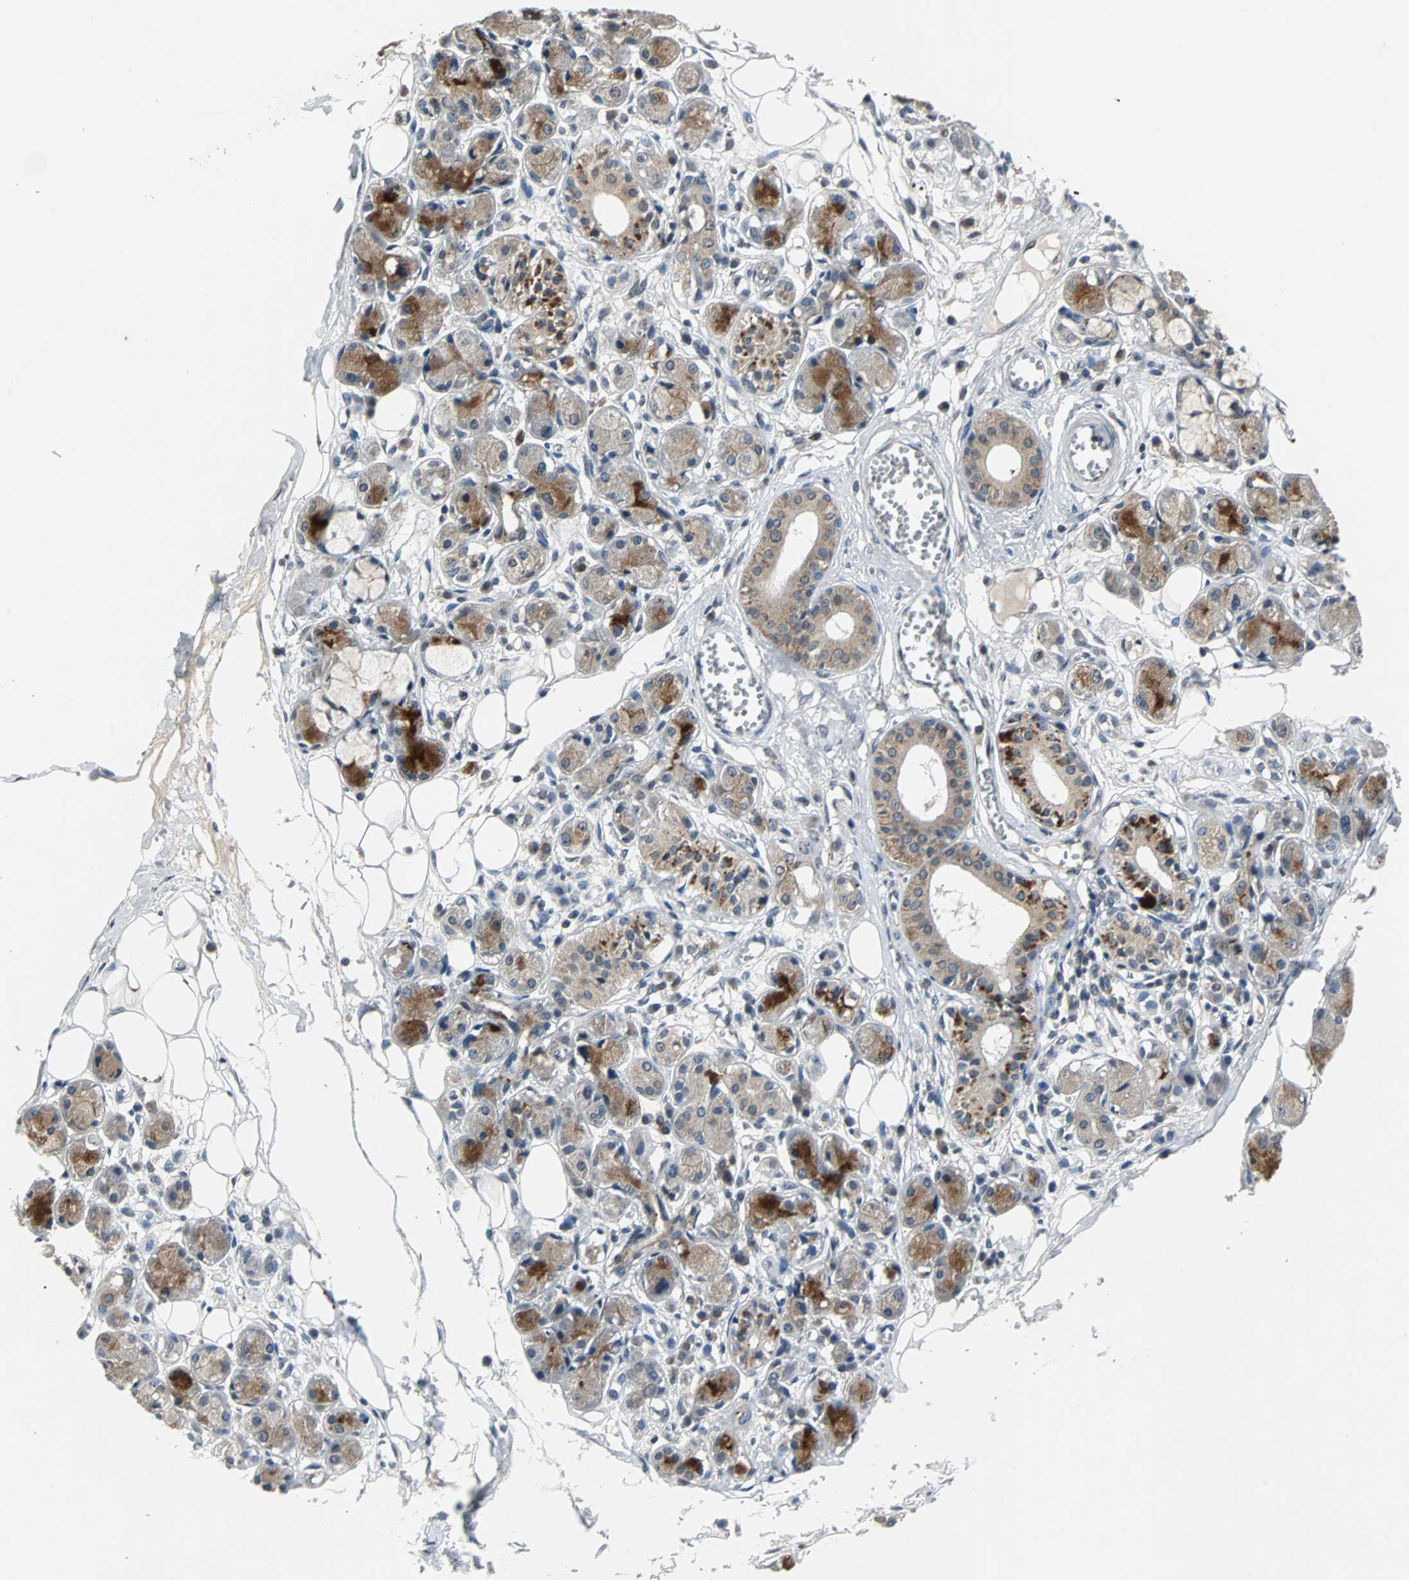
{"staining": {"intensity": "weak", "quantity": "<25%", "location": "cytoplasmic/membranous,nuclear"}, "tissue": "adipose tissue", "cell_type": "Adipocytes", "image_type": "normal", "snomed": [{"axis": "morphology", "description": "Normal tissue, NOS"}, {"axis": "morphology", "description": "Inflammation, NOS"}, {"axis": "topography", "description": "Vascular tissue"}, {"axis": "topography", "description": "Salivary gland"}], "caption": "The photomicrograph demonstrates no staining of adipocytes in normal adipose tissue.", "gene": "LSR", "patient": {"sex": "female", "age": 75}}